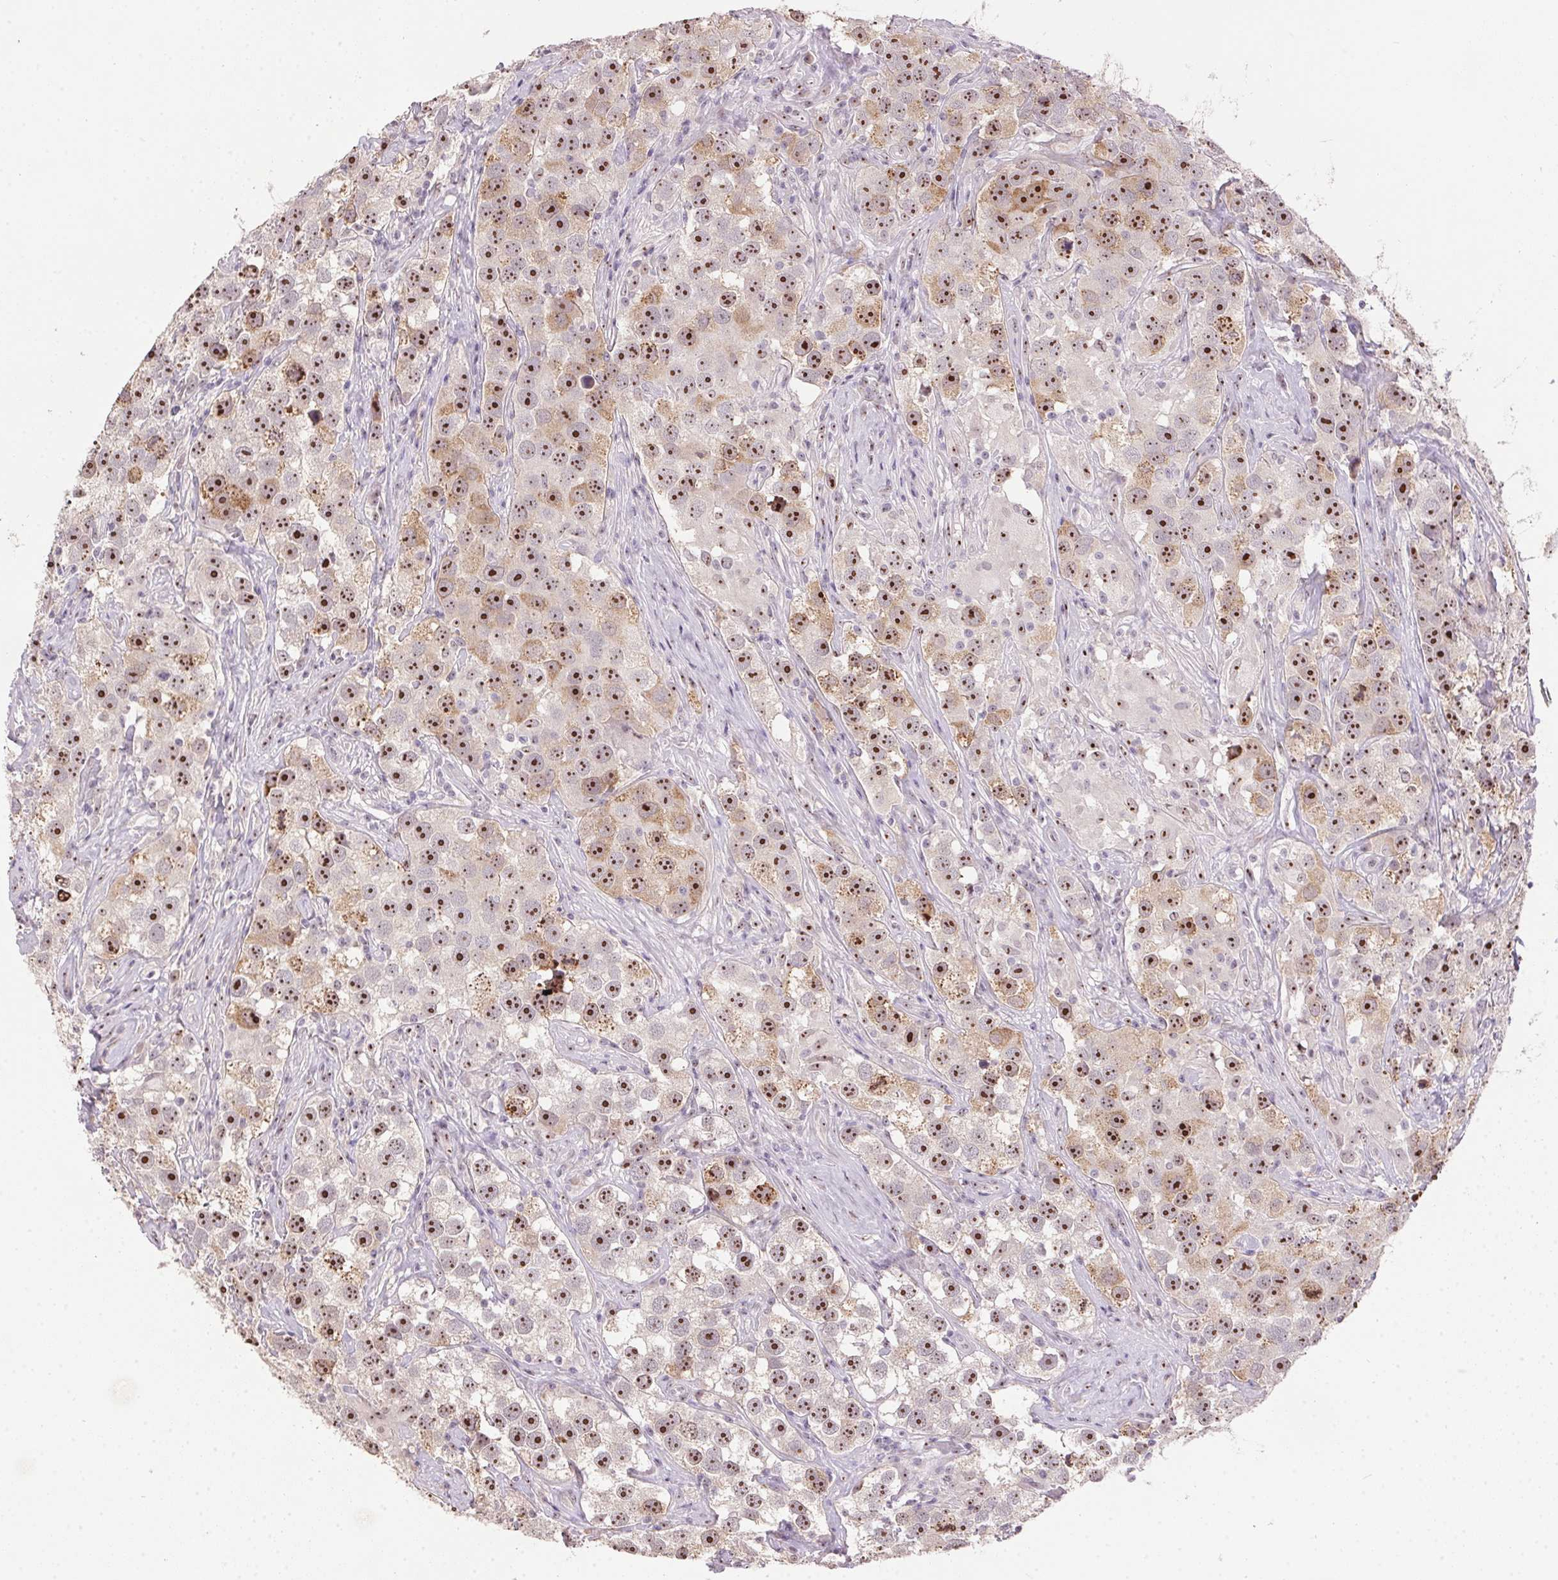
{"staining": {"intensity": "strong", "quantity": "25%-75%", "location": "nuclear"}, "tissue": "testis cancer", "cell_type": "Tumor cells", "image_type": "cancer", "snomed": [{"axis": "morphology", "description": "Seminoma, NOS"}, {"axis": "topography", "description": "Testis"}], "caption": "Strong nuclear protein staining is appreciated in about 25%-75% of tumor cells in testis cancer (seminoma).", "gene": "BATF2", "patient": {"sex": "male", "age": 49}}